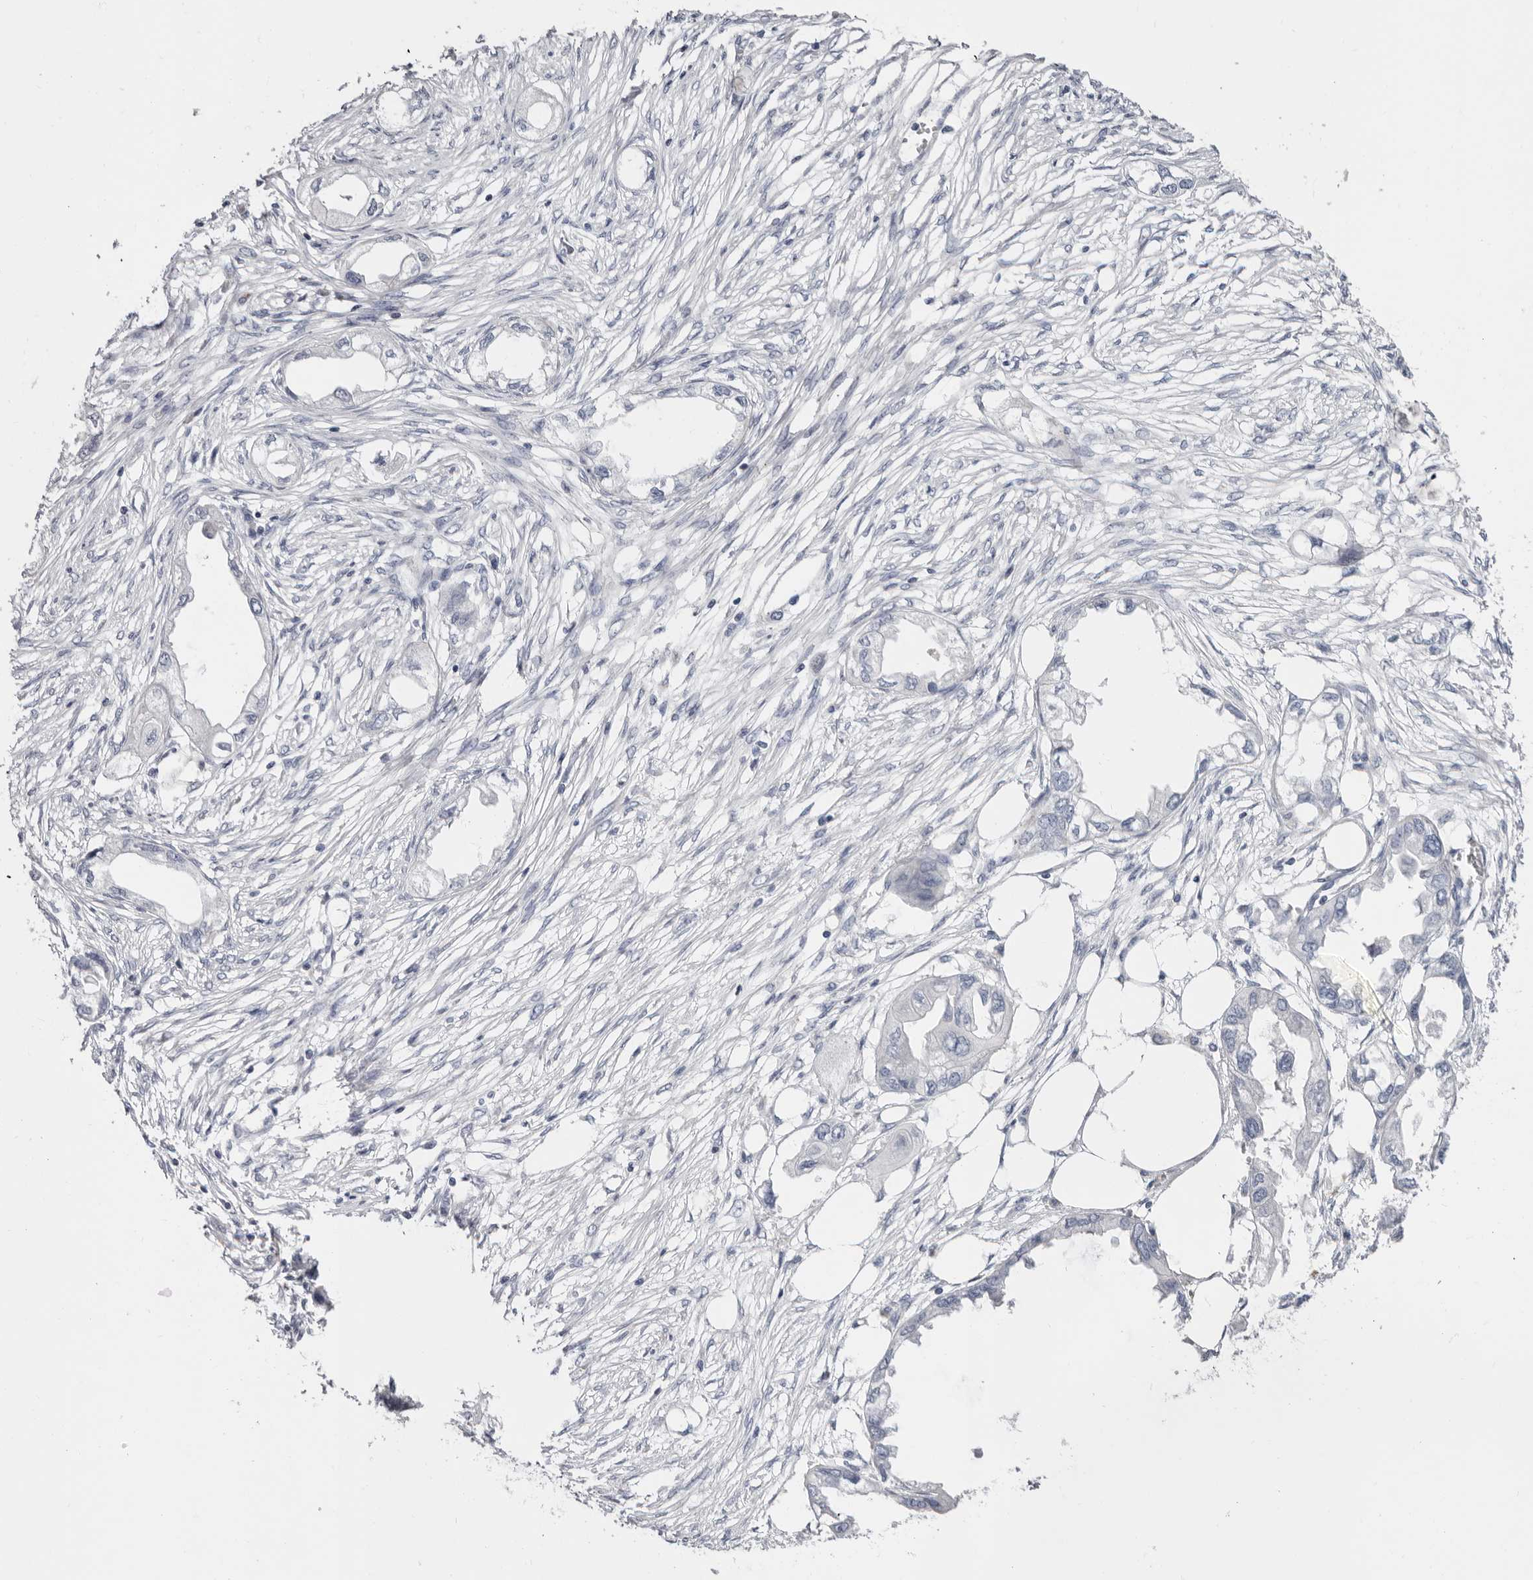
{"staining": {"intensity": "negative", "quantity": "none", "location": "none"}, "tissue": "endometrial cancer", "cell_type": "Tumor cells", "image_type": "cancer", "snomed": [{"axis": "morphology", "description": "Adenocarcinoma, NOS"}, {"axis": "morphology", "description": "Adenocarcinoma, metastatic, NOS"}, {"axis": "topography", "description": "Adipose tissue"}, {"axis": "topography", "description": "Endometrium"}], "caption": "This micrograph is of metastatic adenocarcinoma (endometrial) stained with immunohistochemistry (IHC) to label a protein in brown with the nuclei are counter-stained blue. There is no expression in tumor cells.", "gene": "RSPO2", "patient": {"sex": "female", "age": 67}}